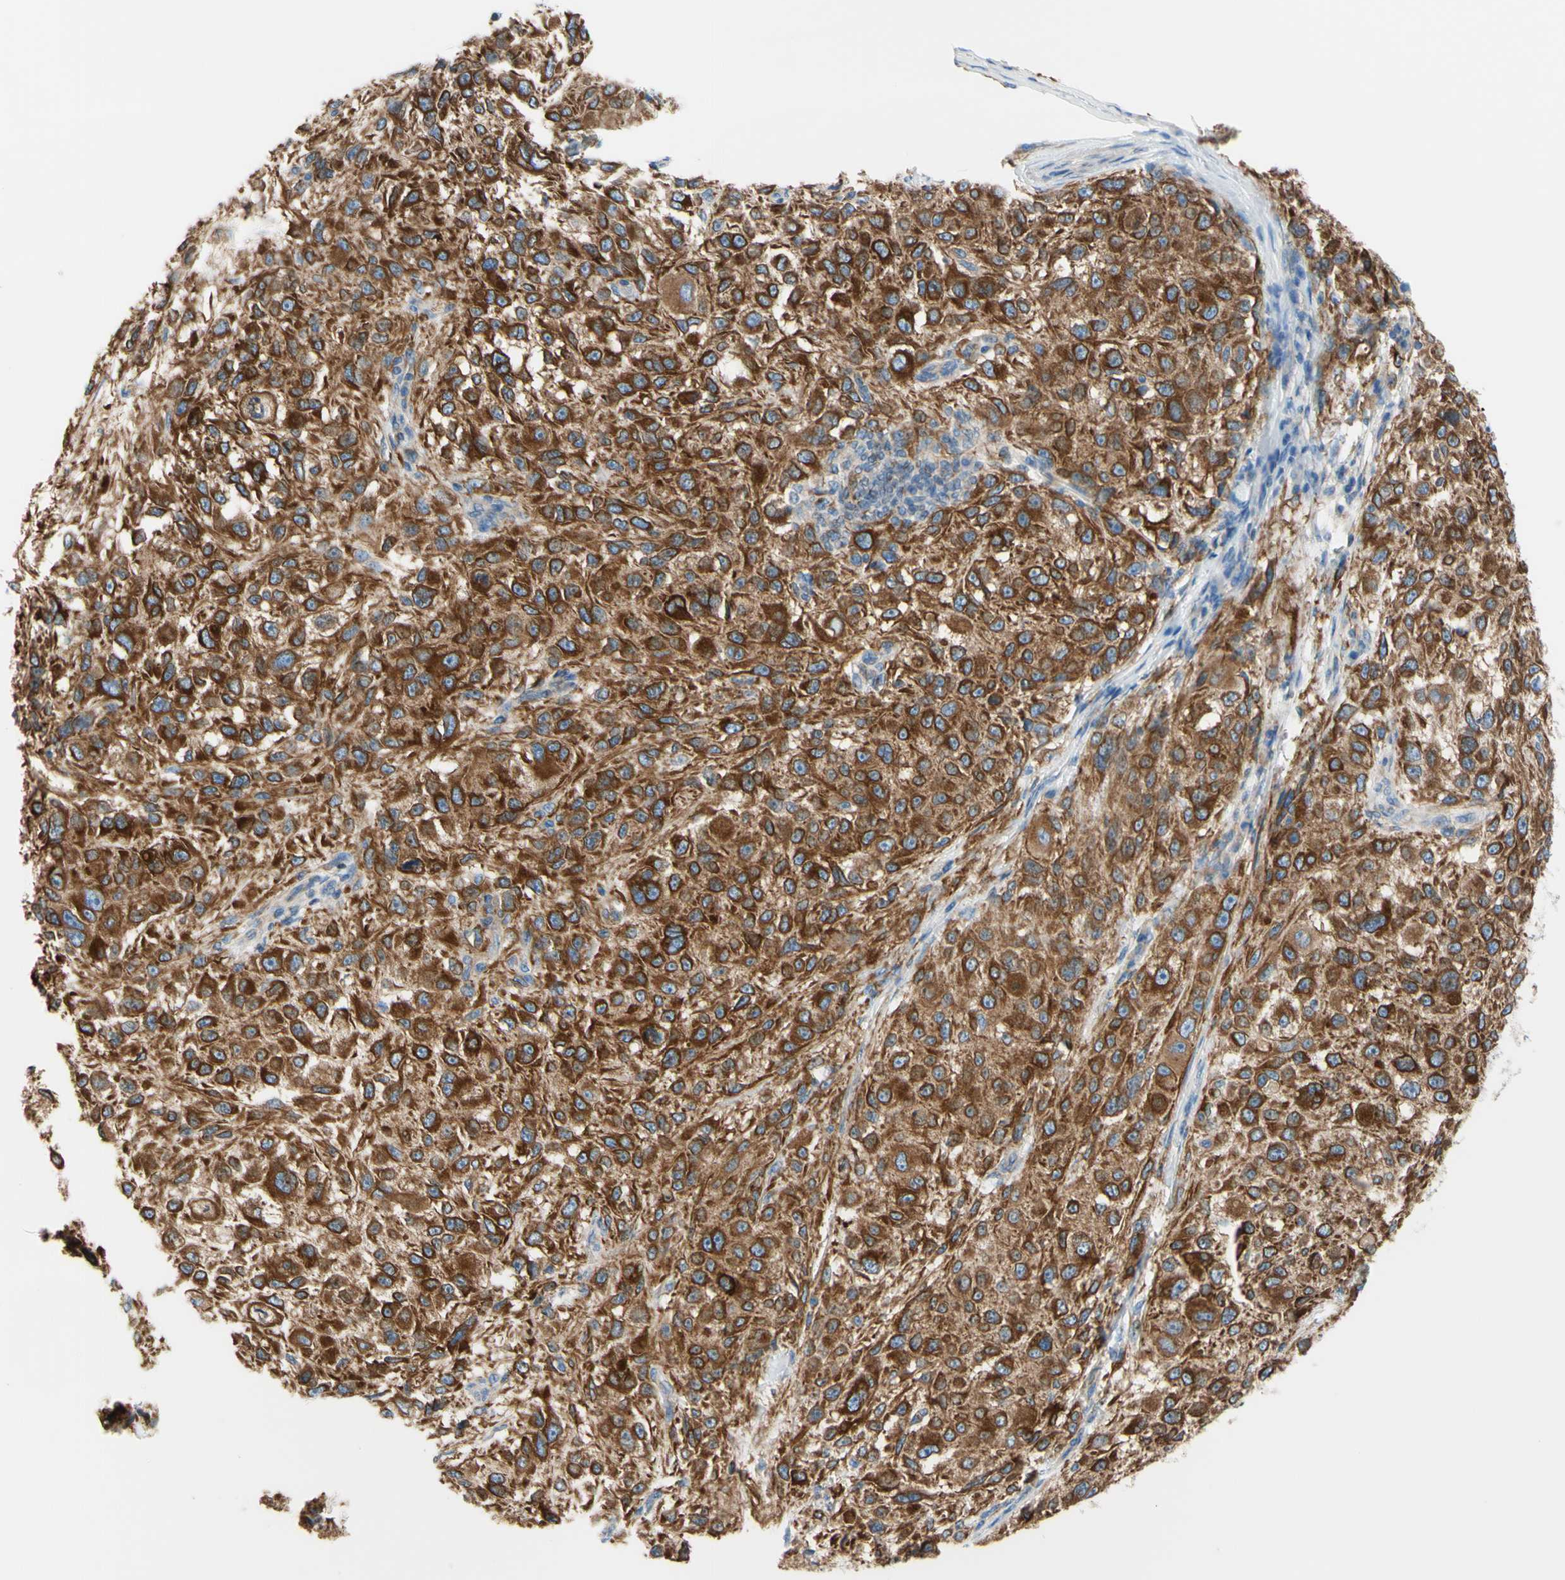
{"staining": {"intensity": "strong", "quantity": ">75%", "location": "cytoplasmic/membranous"}, "tissue": "melanoma", "cell_type": "Tumor cells", "image_type": "cancer", "snomed": [{"axis": "morphology", "description": "Necrosis, NOS"}, {"axis": "morphology", "description": "Malignant melanoma, NOS"}, {"axis": "topography", "description": "Skin"}], "caption": "Malignant melanoma tissue shows strong cytoplasmic/membranous staining in approximately >75% of tumor cells The staining was performed using DAB, with brown indicating positive protein expression. Nuclei are stained blue with hematoxylin.", "gene": "RETREG2", "patient": {"sex": "female", "age": 87}}